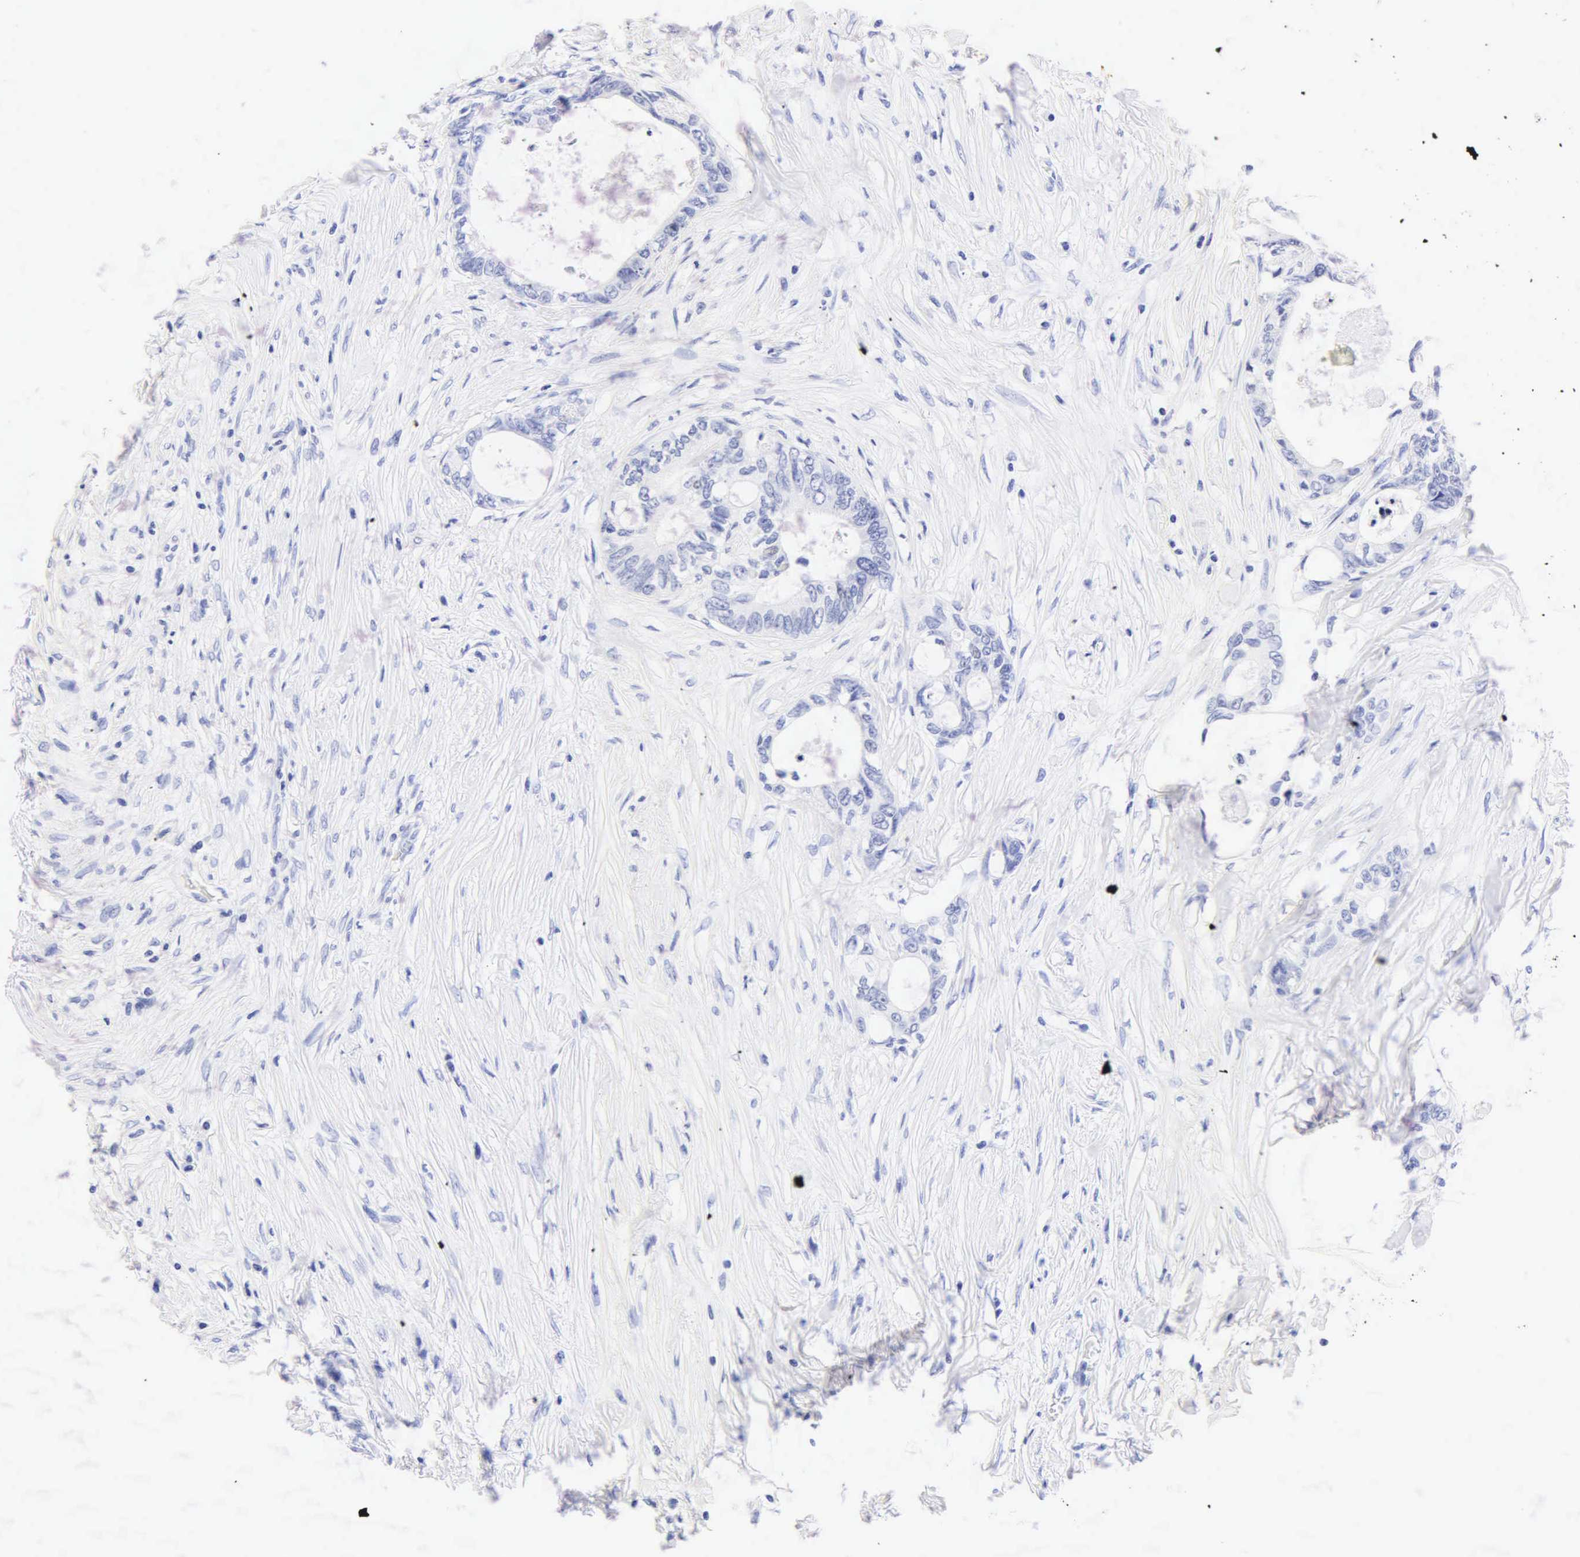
{"staining": {"intensity": "negative", "quantity": "none", "location": "none"}, "tissue": "colorectal cancer", "cell_type": "Tumor cells", "image_type": "cancer", "snomed": [{"axis": "morphology", "description": "Adenocarcinoma, NOS"}, {"axis": "topography", "description": "Rectum"}], "caption": "Immunohistochemistry (IHC) micrograph of neoplastic tissue: human colorectal adenocarcinoma stained with DAB (3,3'-diaminobenzidine) exhibits no significant protein staining in tumor cells.", "gene": "DES", "patient": {"sex": "female", "age": 57}}